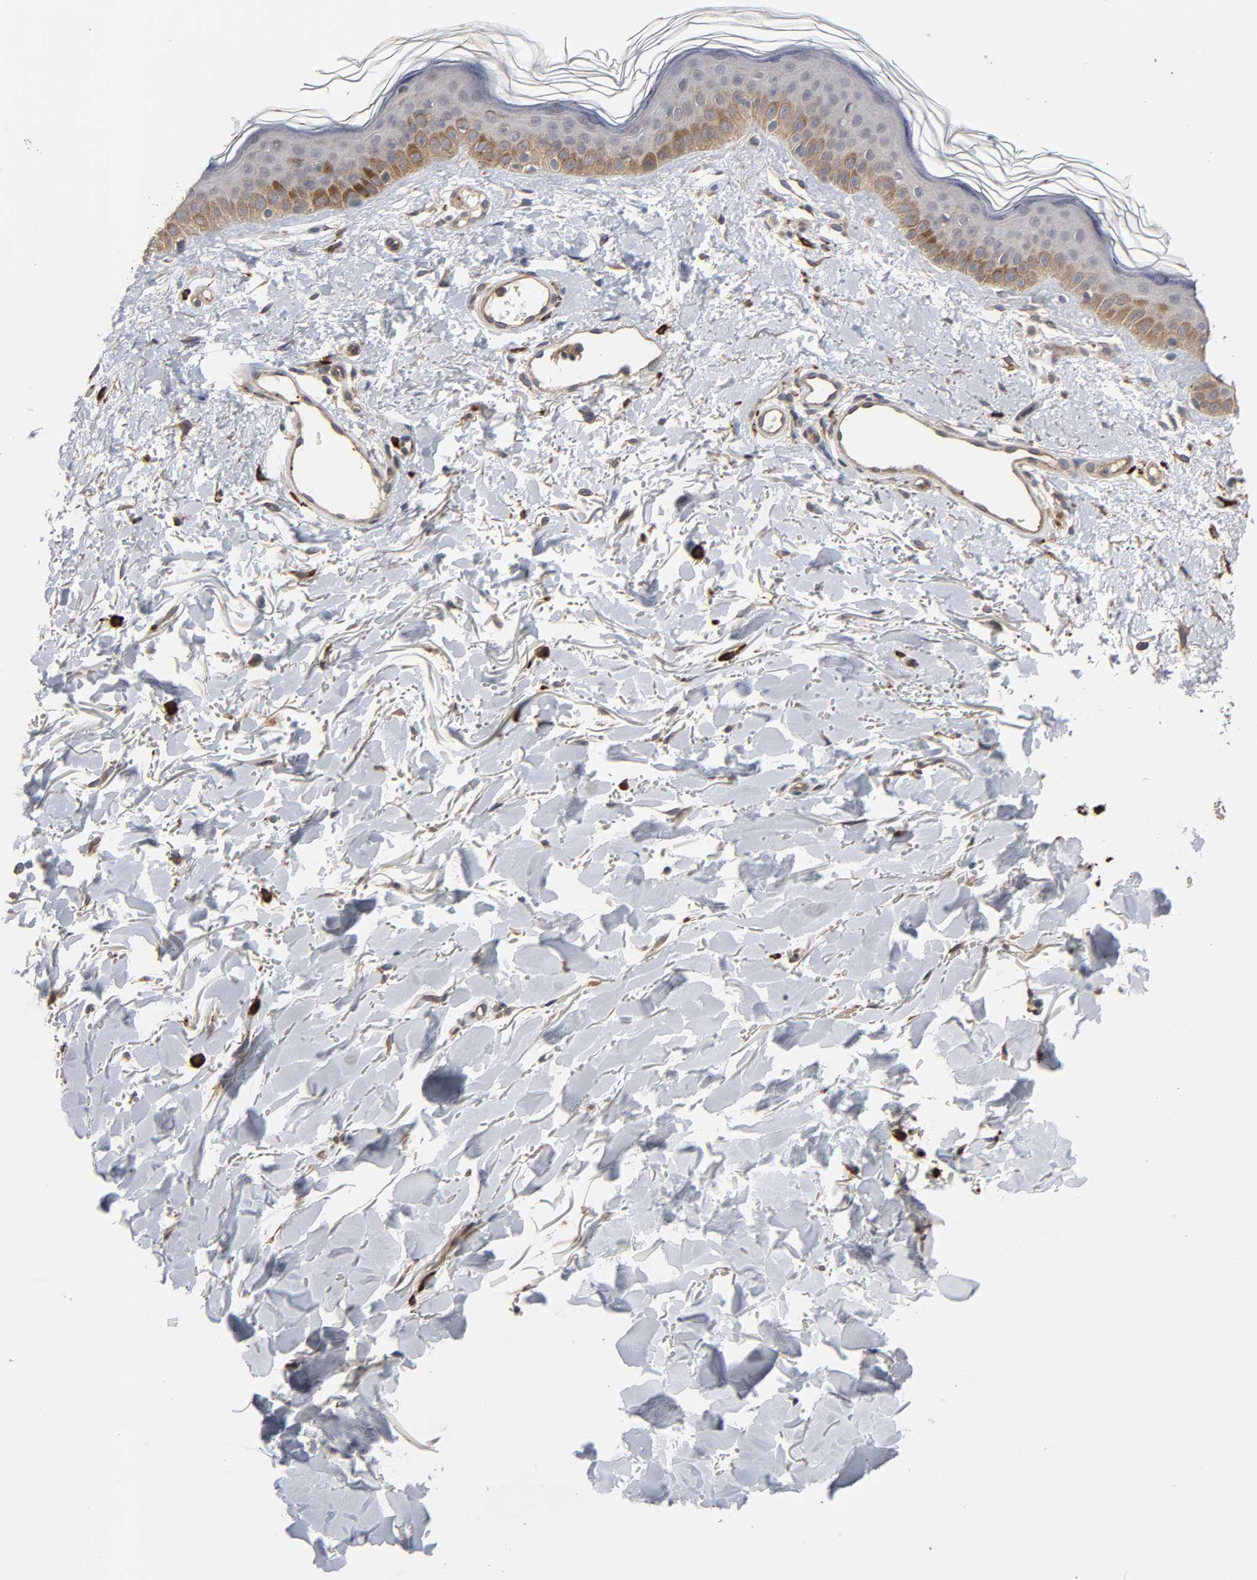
{"staining": {"intensity": "moderate", "quantity": "25%-75%", "location": "cytoplasmic/membranous"}, "tissue": "skin", "cell_type": "Fibroblasts", "image_type": "normal", "snomed": [{"axis": "morphology", "description": "Normal tissue, NOS"}, {"axis": "topography", "description": "Skin"}], "caption": "An image of human skin stained for a protein demonstrates moderate cytoplasmic/membranous brown staining in fibroblasts.", "gene": "CCDC175", "patient": {"sex": "male", "age": 71}}